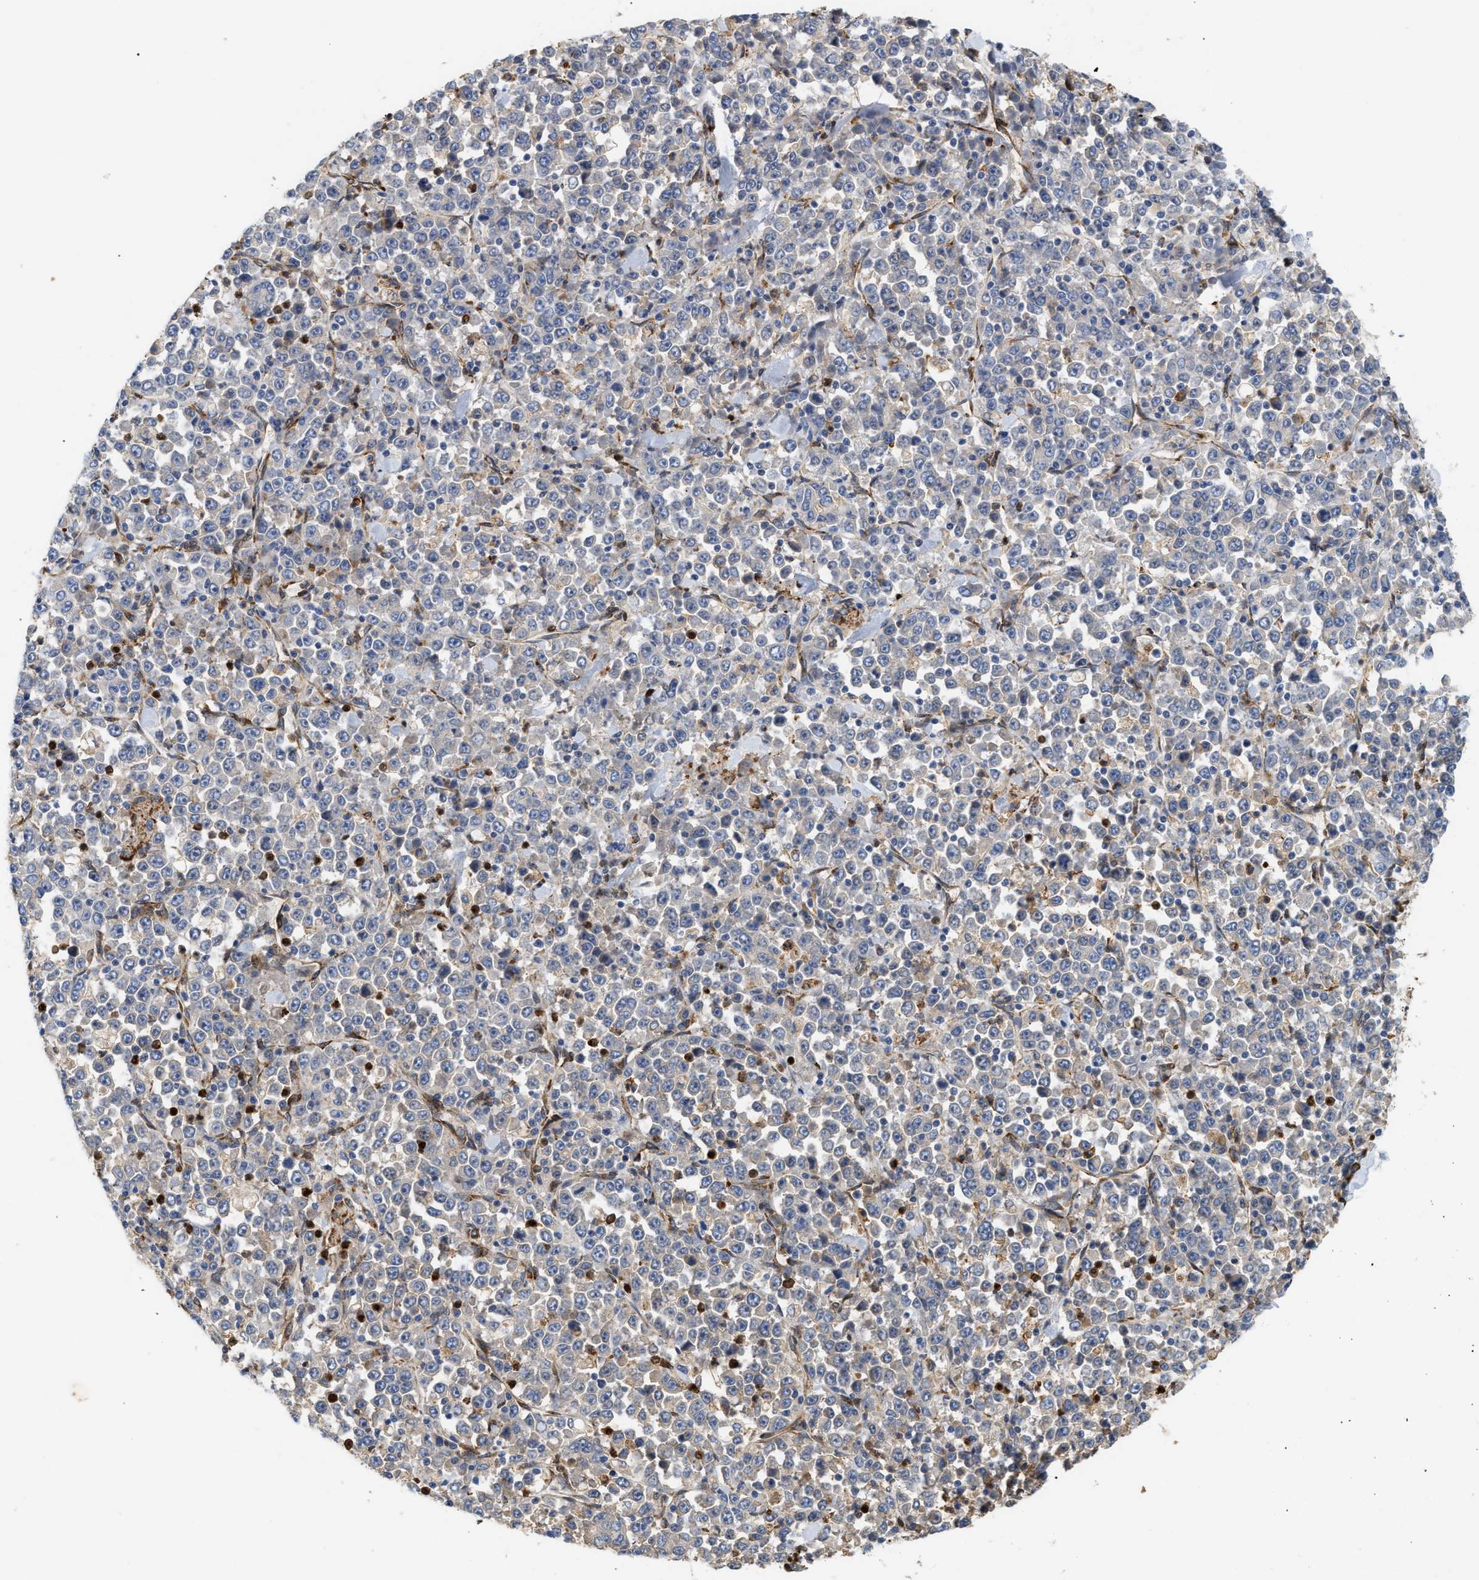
{"staining": {"intensity": "negative", "quantity": "none", "location": "none"}, "tissue": "stomach cancer", "cell_type": "Tumor cells", "image_type": "cancer", "snomed": [{"axis": "morphology", "description": "Normal tissue, NOS"}, {"axis": "morphology", "description": "Adenocarcinoma, NOS"}, {"axis": "topography", "description": "Stomach, upper"}, {"axis": "topography", "description": "Stomach"}], "caption": "Immunohistochemical staining of stomach cancer (adenocarcinoma) demonstrates no significant positivity in tumor cells.", "gene": "PLCD1", "patient": {"sex": "male", "age": 59}}